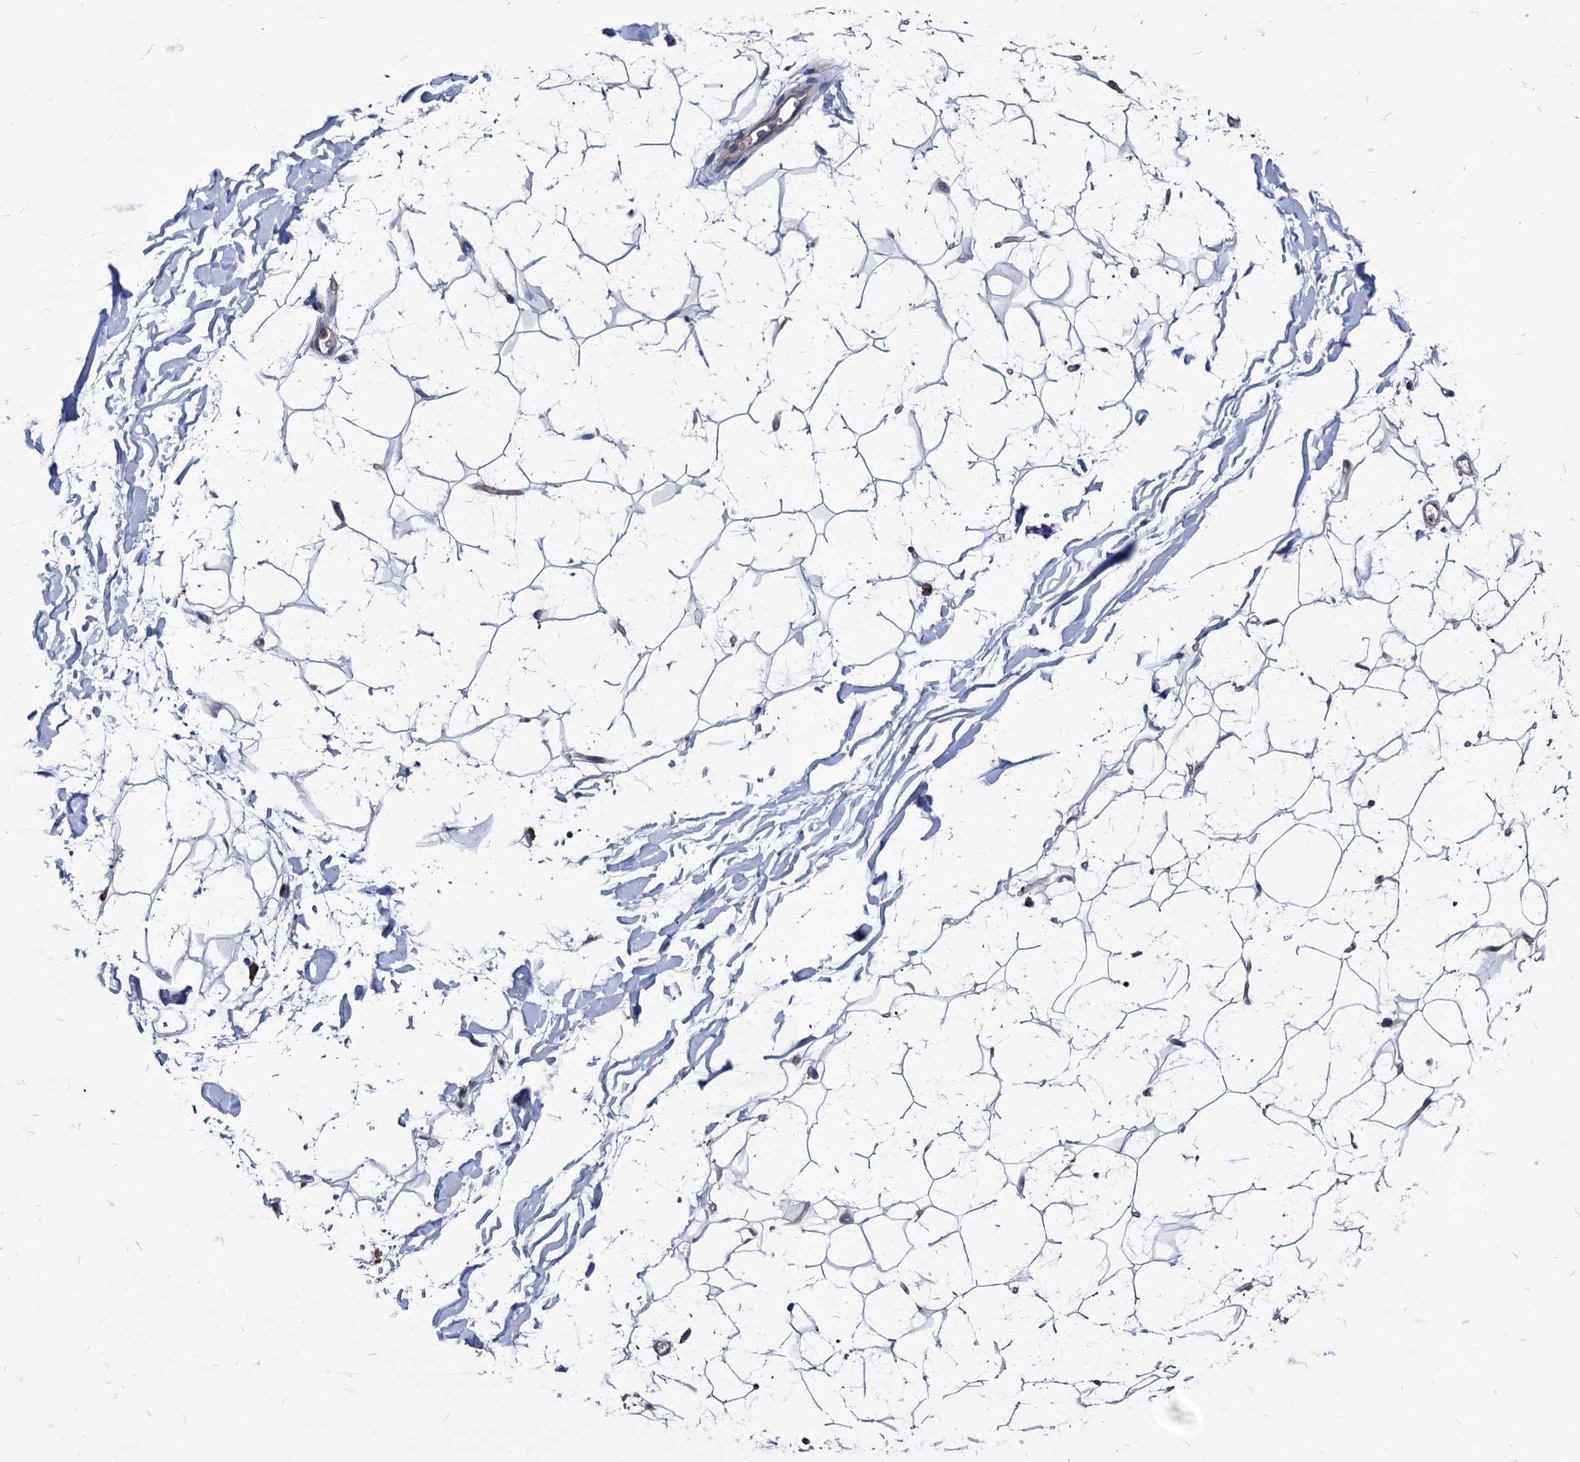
{"staining": {"intensity": "negative", "quantity": "none", "location": "none"}, "tissue": "adipose tissue", "cell_type": "Adipocytes", "image_type": "normal", "snomed": [{"axis": "morphology", "description": "Normal tissue, NOS"}, {"axis": "topography", "description": "Breast"}], "caption": "DAB (3,3'-diaminobenzidine) immunohistochemical staining of normal human adipose tissue exhibits no significant positivity in adipocytes. (DAB (3,3'-diaminobenzidine) immunohistochemistry, high magnification).", "gene": "CPPED1", "patient": {"sex": "female", "age": 26}}